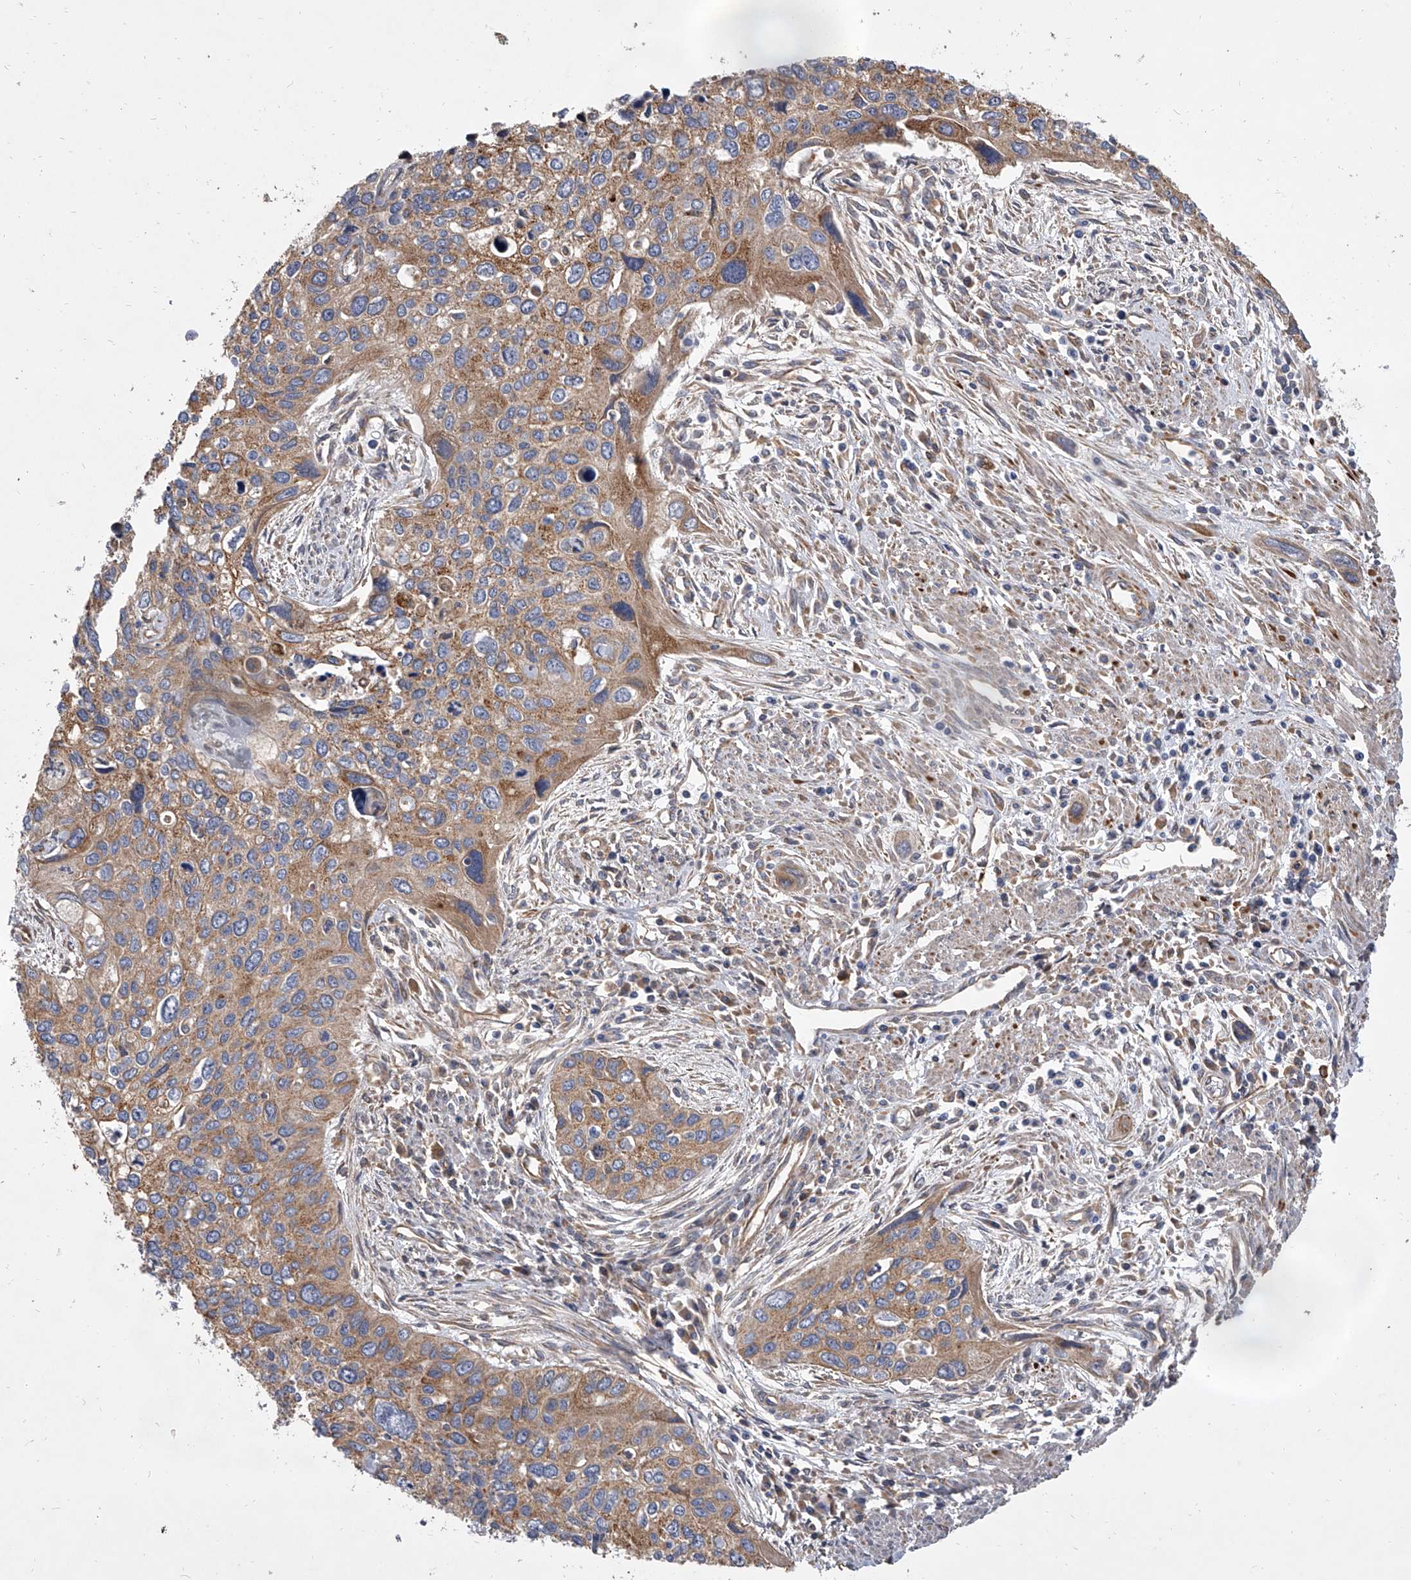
{"staining": {"intensity": "weak", "quantity": ">75%", "location": "cytoplasmic/membranous"}, "tissue": "cervical cancer", "cell_type": "Tumor cells", "image_type": "cancer", "snomed": [{"axis": "morphology", "description": "Squamous cell carcinoma, NOS"}, {"axis": "topography", "description": "Cervix"}], "caption": "Human cervical squamous cell carcinoma stained with a brown dye exhibits weak cytoplasmic/membranous positive positivity in about >75% of tumor cells.", "gene": "EXOC4", "patient": {"sex": "female", "age": 55}}